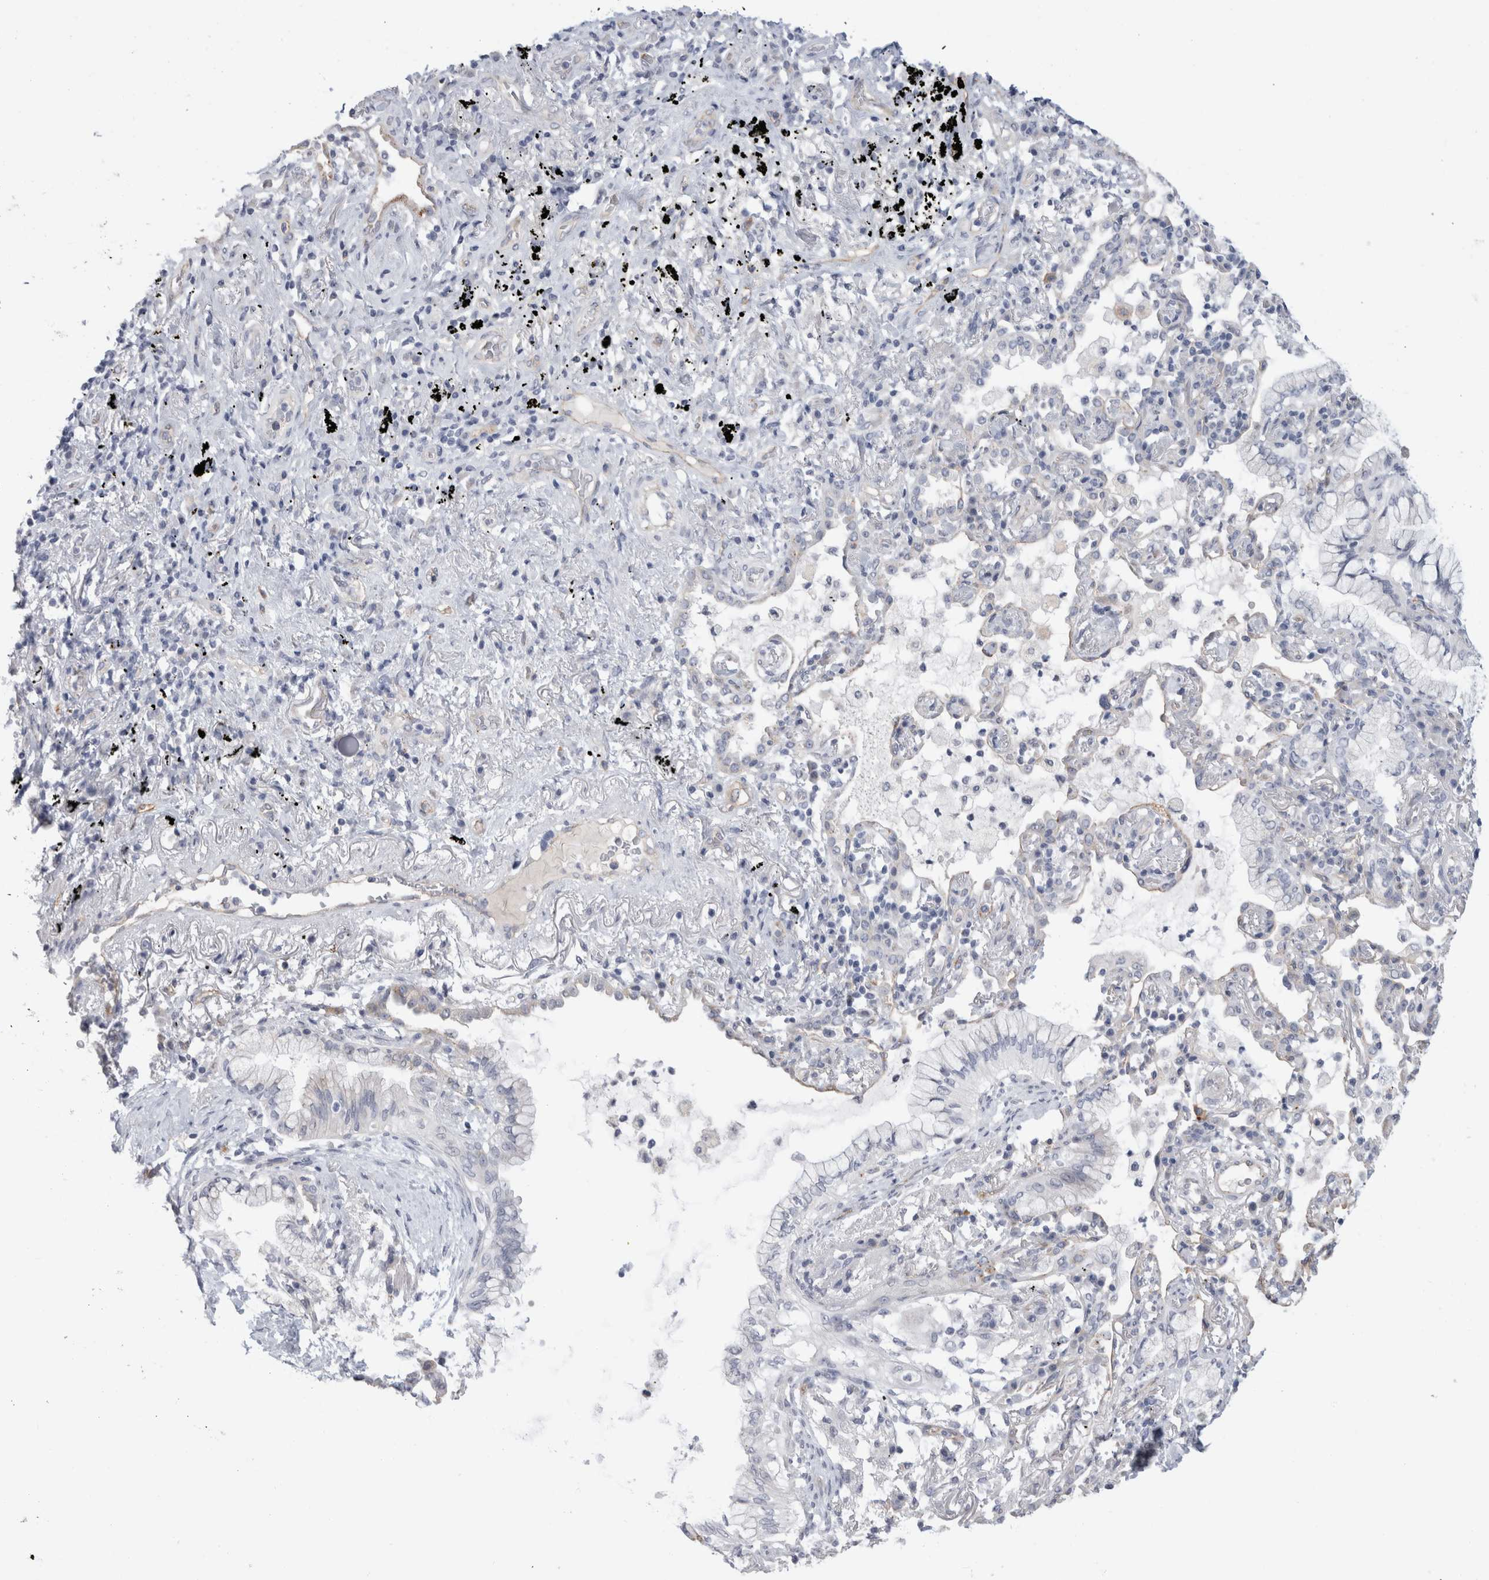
{"staining": {"intensity": "negative", "quantity": "none", "location": "none"}, "tissue": "lung cancer", "cell_type": "Tumor cells", "image_type": "cancer", "snomed": [{"axis": "morphology", "description": "Adenocarcinoma, NOS"}, {"axis": "topography", "description": "Lung"}], "caption": "Tumor cells show no significant protein expression in lung cancer.", "gene": "ANKMY1", "patient": {"sex": "female", "age": 70}}